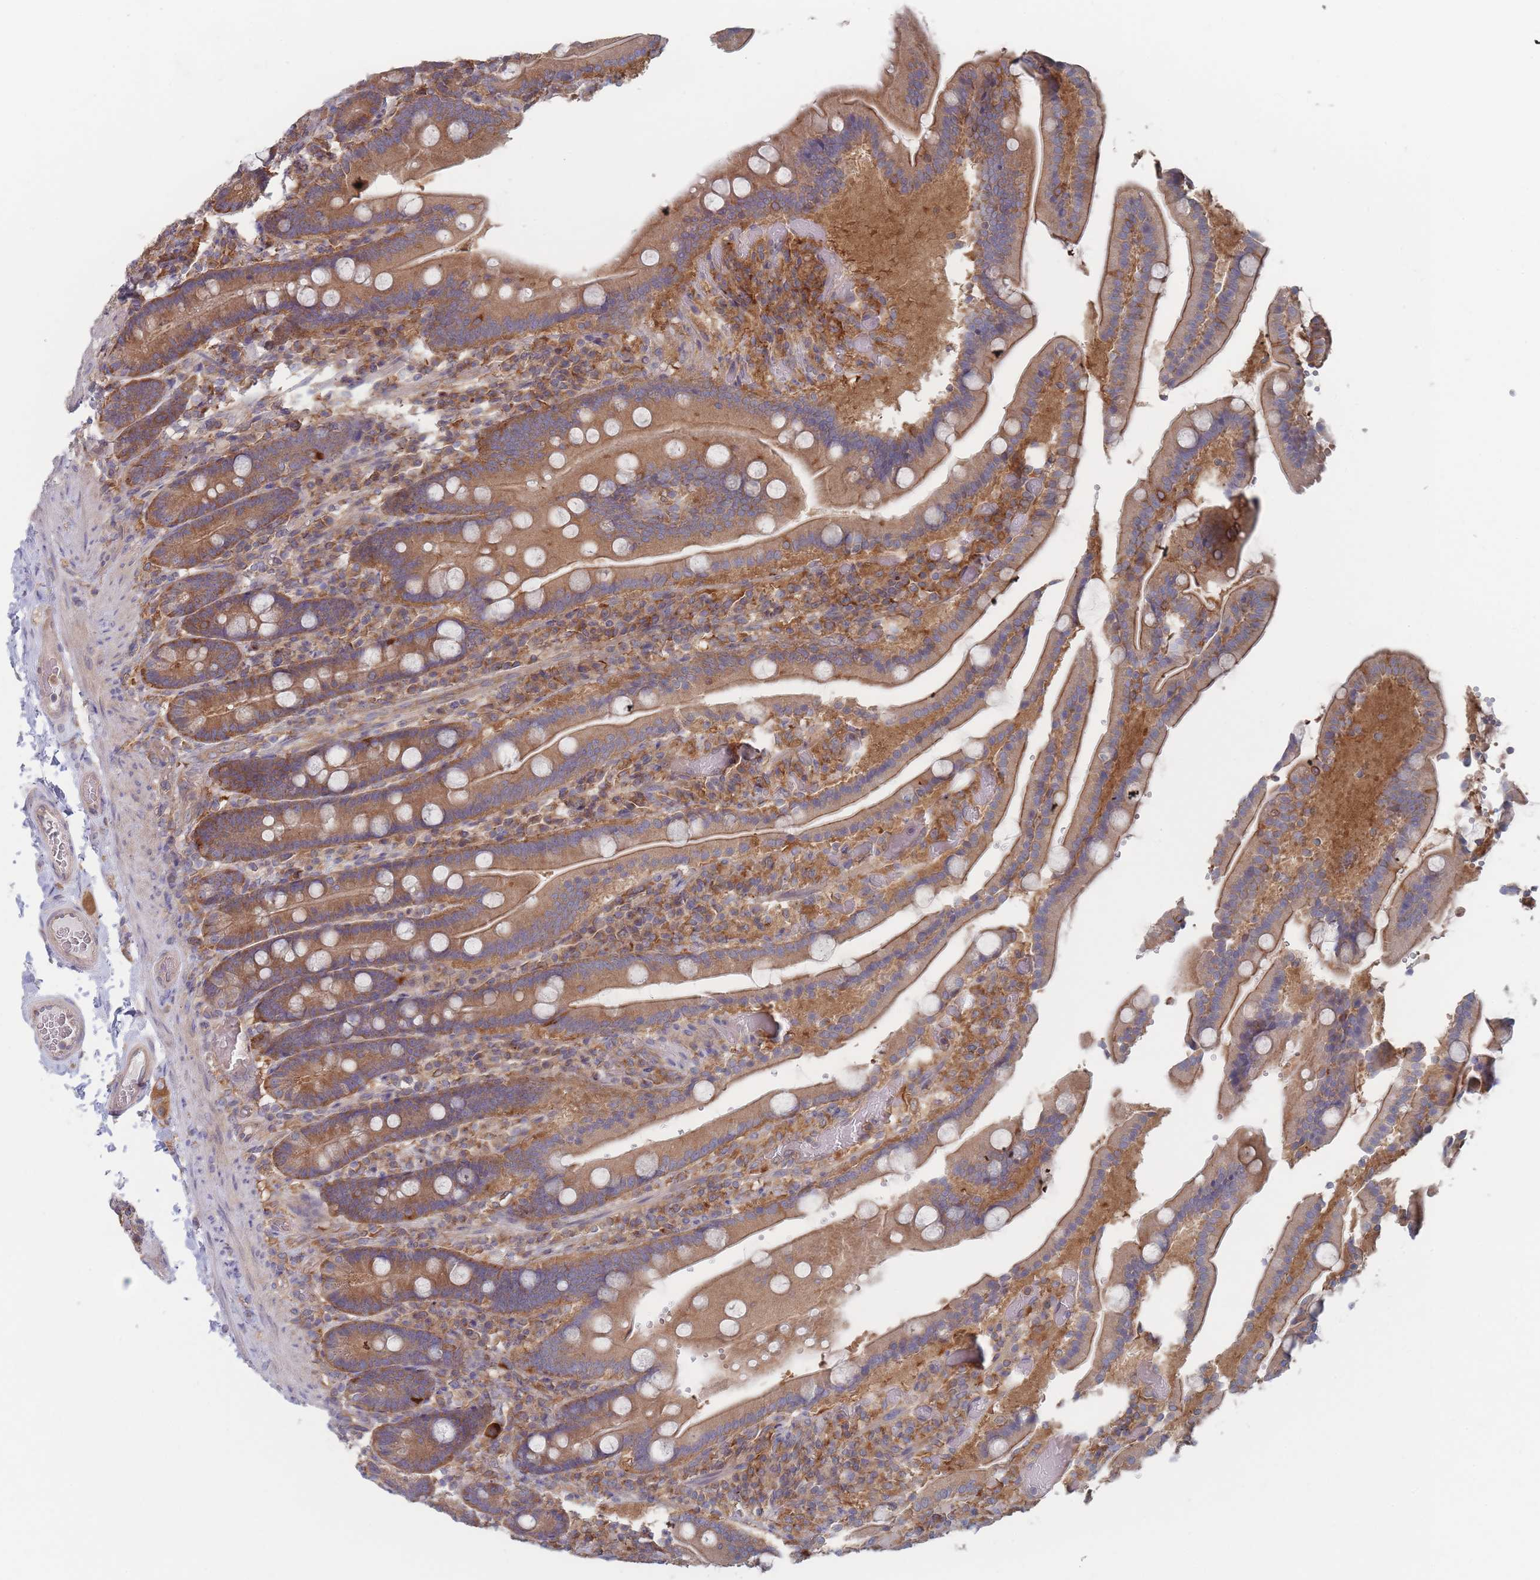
{"staining": {"intensity": "moderate", "quantity": ">75%", "location": "cytoplasmic/membranous"}, "tissue": "duodenum", "cell_type": "Glandular cells", "image_type": "normal", "snomed": [{"axis": "morphology", "description": "Normal tissue, NOS"}, {"axis": "topography", "description": "Duodenum"}], "caption": "The micrograph displays immunohistochemical staining of normal duodenum. There is moderate cytoplasmic/membranous staining is identified in approximately >75% of glandular cells.", "gene": "EFCC1", "patient": {"sex": "female", "age": 62}}